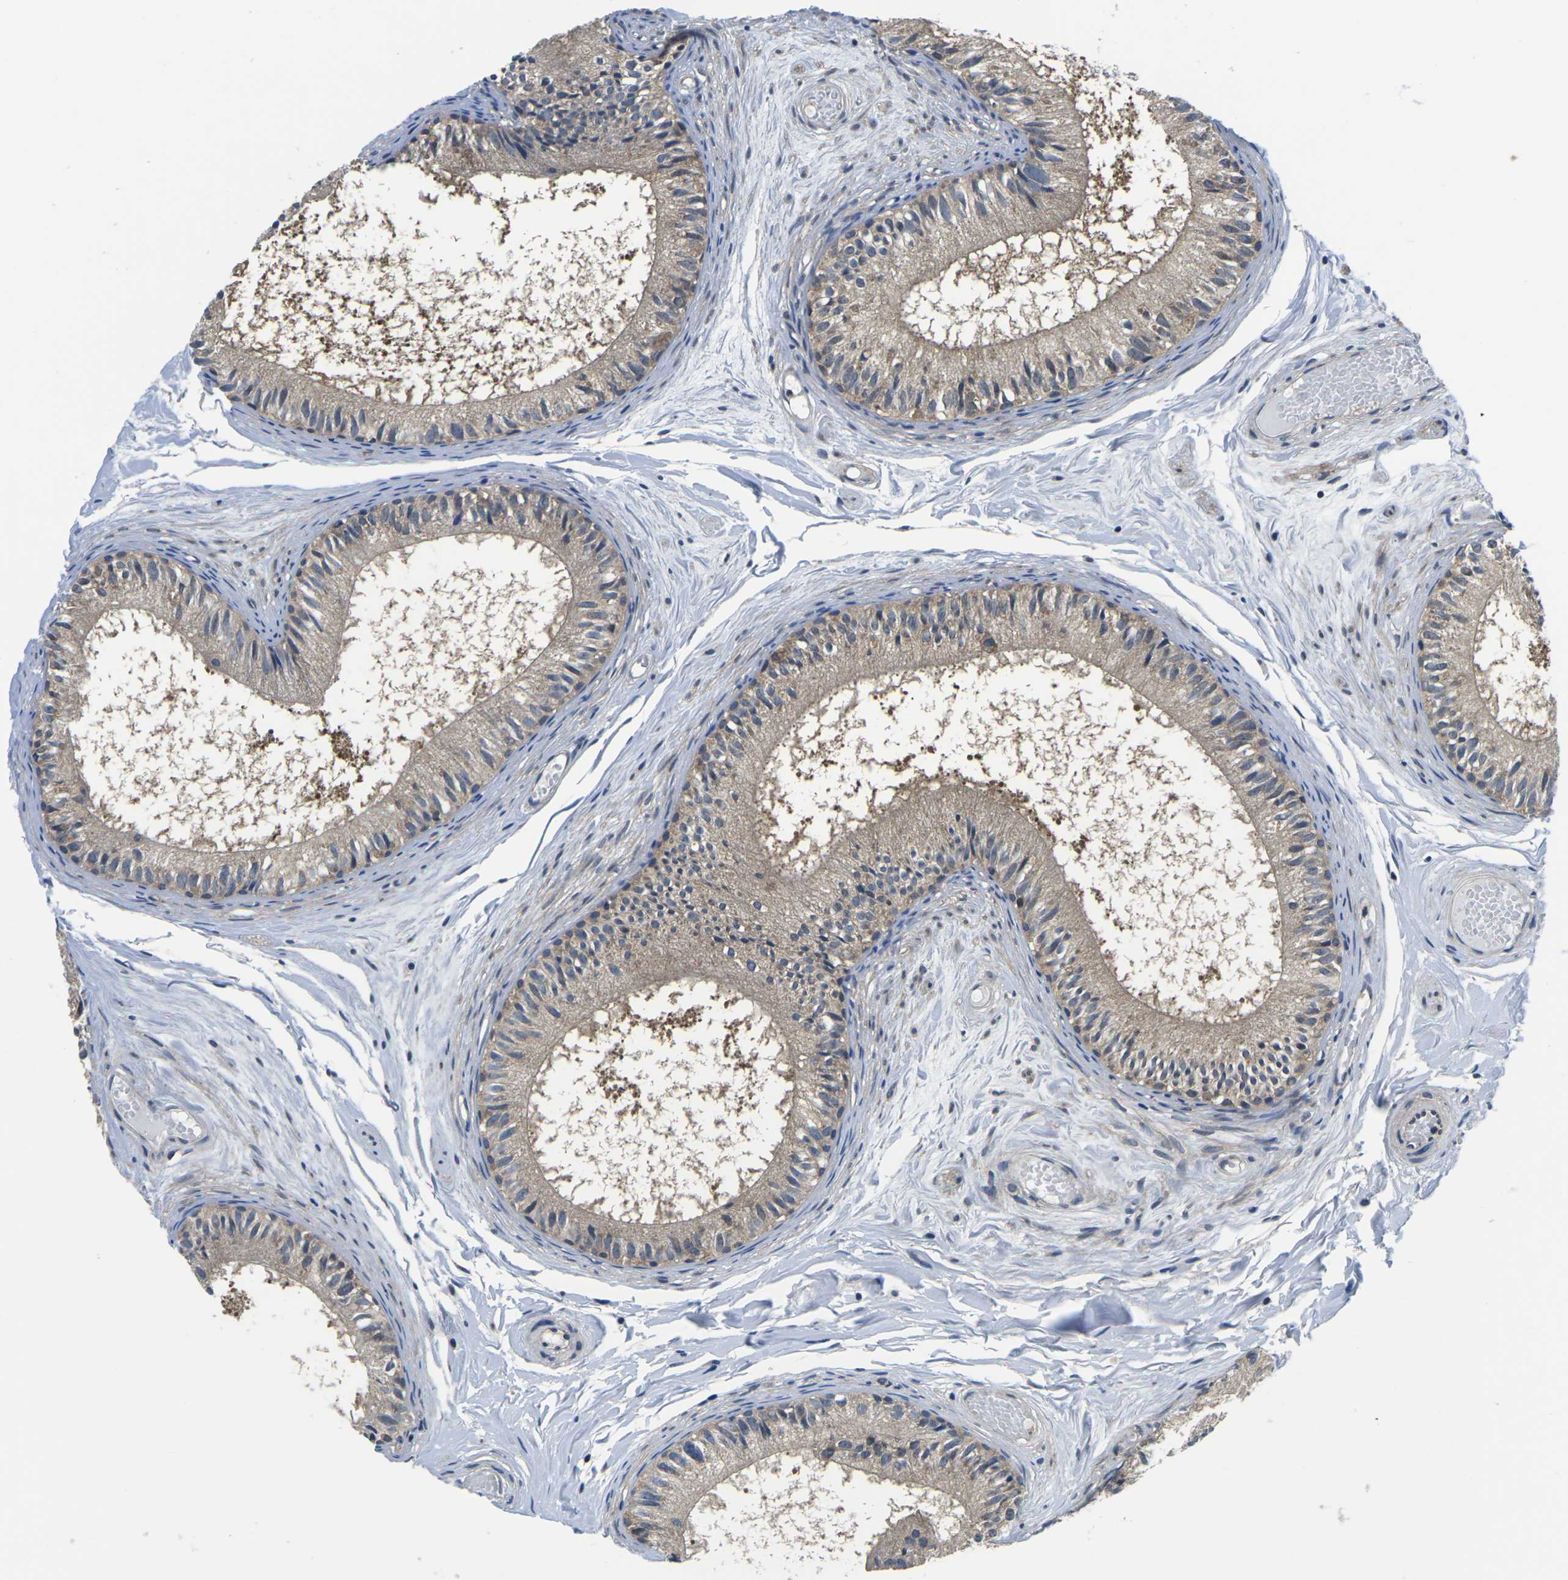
{"staining": {"intensity": "weak", "quantity": "25%-75%", "location": "cytoplasmic/membranous"}, "tissue": "epididymis", "cell_type": "Glandular cells", "image_type": "normal", "snomed": [{"axis": "morphology", "description": "Normal tissue, NOS"}, {"axis": "topography", "description": "Epididymis"}], "caption": "A micrograph of epididymis stained for a protein displays weak cytoplasmic/membranous brown staining in glandular cells. The staining was performed using DAB, with brown indicating positive protein expression. Nuclei are stained blue with hematoxylin.", "gene": "GSK3B", "patient": {"sex": "male", "age": 46}}